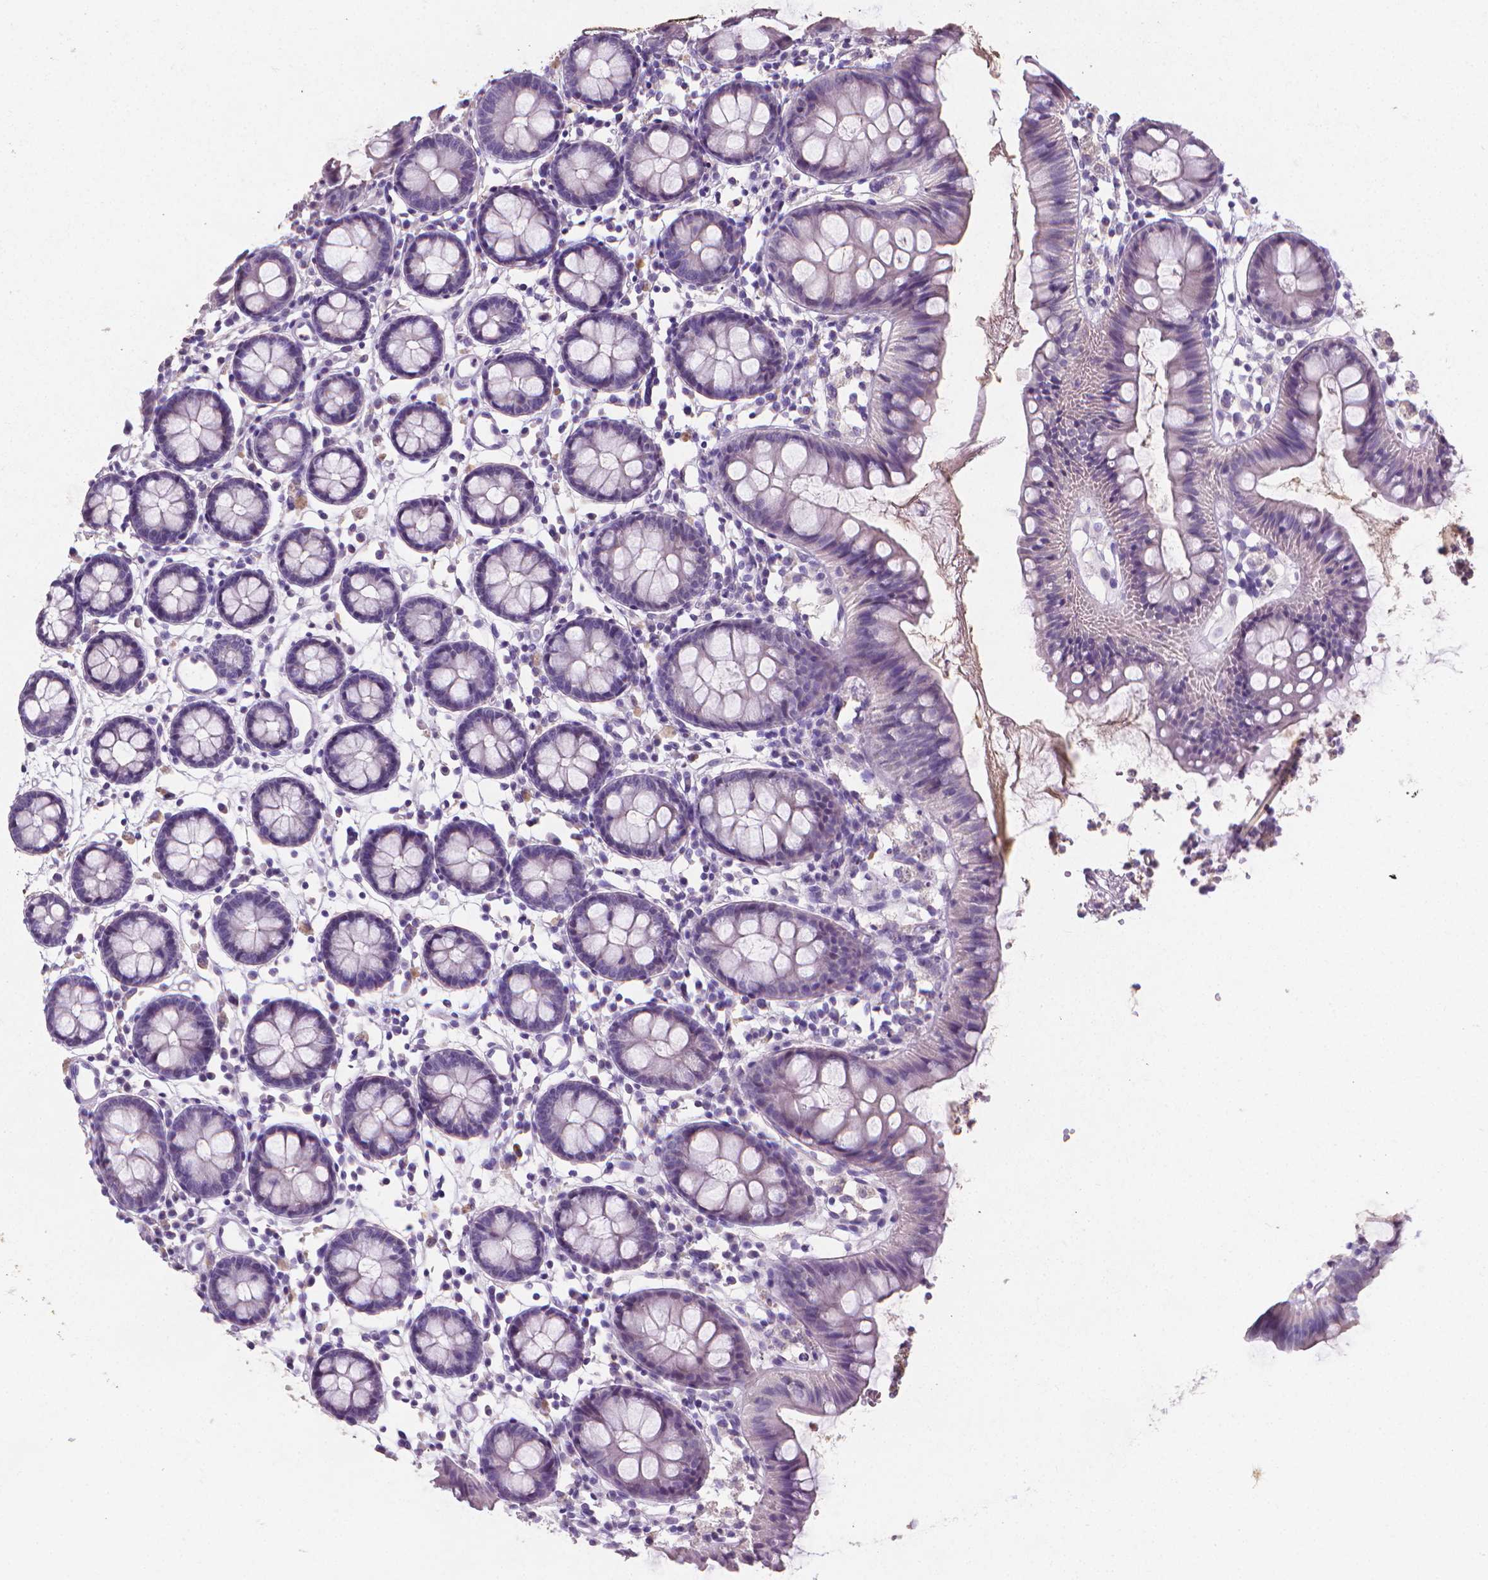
{"staining": {"intensity": "negative", "quantity": "none", "location": "none"}, "tissue": "colon", "cell_type": "Endothelial cells", "image_type": "normal", "snomed": [{"axis": "morphology", "description": "Normal tissue, NOS"}, {"axis": "topography", "description": "Colon"}], "caption": "A high-resolution micrograph shows immunohistochemistry staining of unremarkable colon, which shows no significant staining in endothelial cells. Nuclei are stained in blue.", "gene": "XPNPEP2", "patient": {"sex": "female", "age": 84}}